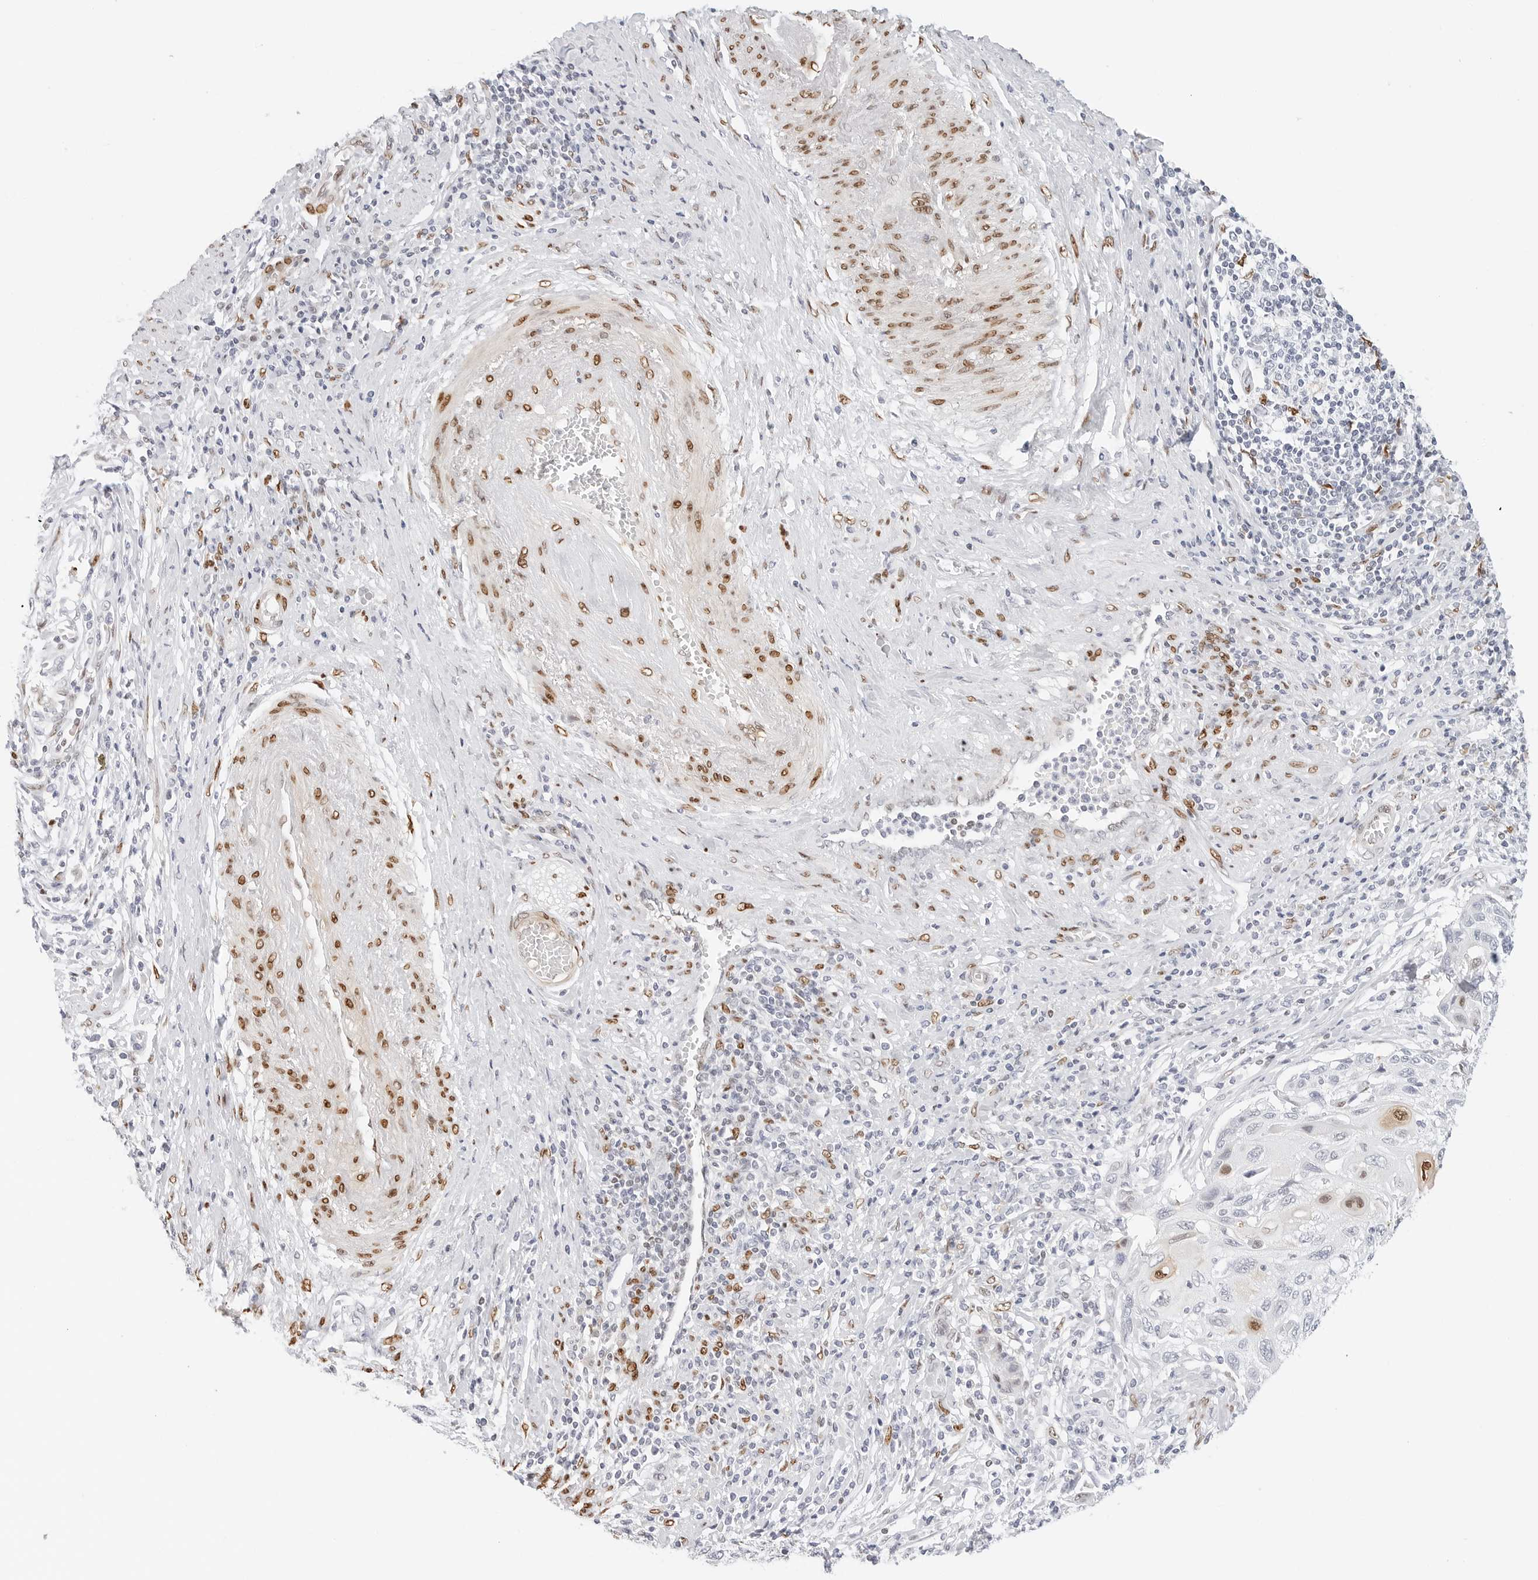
{"staining": {"intensity": "moderate", "quantity": "<25%", "location": "nuclear"}, "tissue": "cervical cancer", "cell_type": "Tumor cells", "image_type": "cancer", "snomed": [{"axis": "morphology", "description": "Squamous cell carcinoma, NOS"}, {"axis": "topography", "description": "Cervix"}], "caption": "Immunohistochemical staining of cervical cancer (squamous cell carcinoma) demonstrates low levels of moderate nuclear protein staining in approximately <25% of tumor cells. The staining was performed using DAB (3,3'-diaminobenzidine), with brown indicating positive protein expression. Nuclei are stained blue with hematoxylin.", "gene": "SPIDR", "patient": {"sex": "female", "age": 70}}